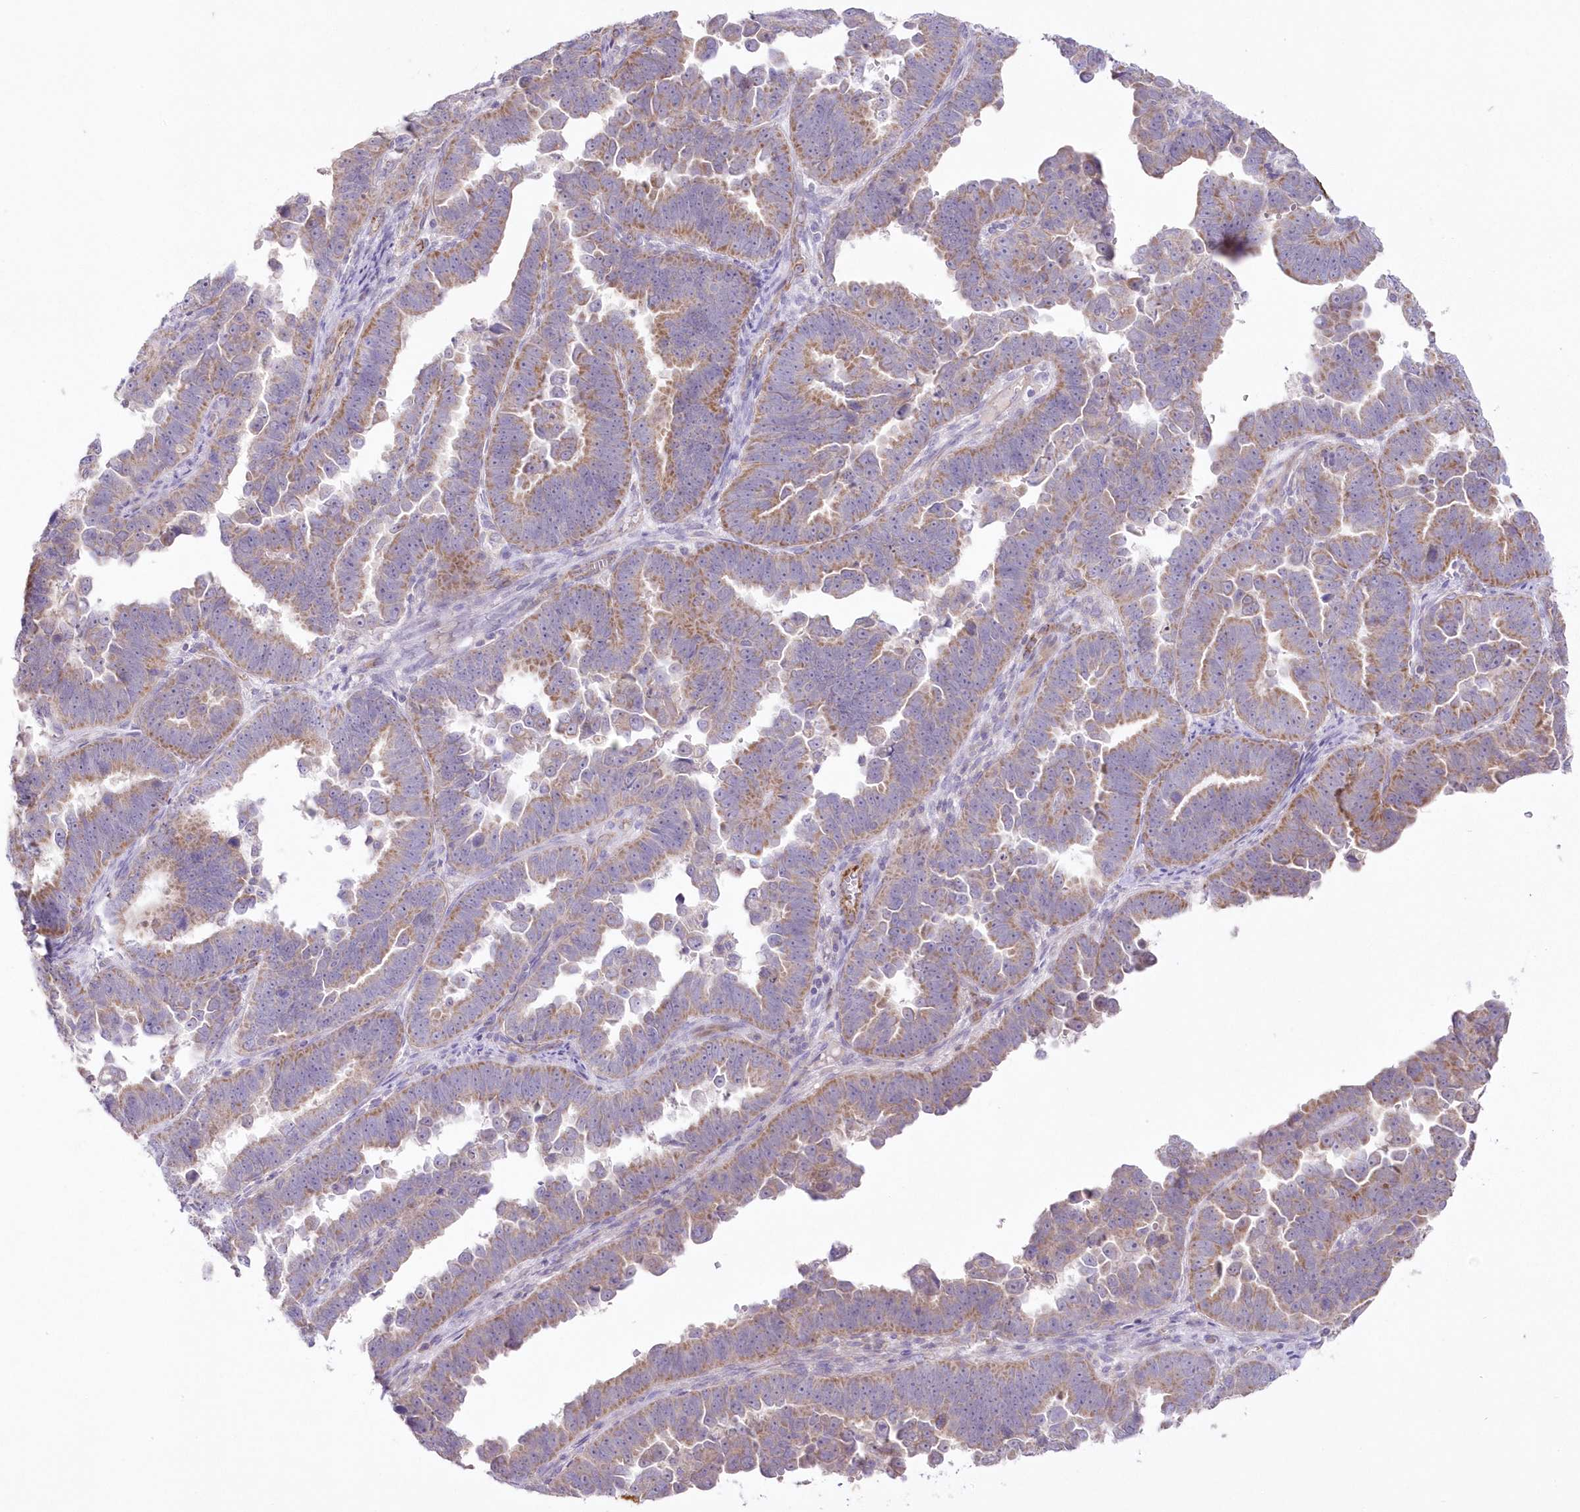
{"staining": {"intensity": "moderate", "quantity": "25%-75%", "location": "cytoplasmic/membranous"}, "tissue": "endometrial cancer", "cell_type": "Tumor cells", "image_type": "cancer", "snomed": [{"axis": "morphology", "description": "Adenocarcinoma, NOS"}, {"axis": "topography", "description": "Endometrium"}], "caption": "Protein staining of adenocarcinoma (endometrial) tissue demonstrates moderate cytoplasmic/membranous positivity in about 25%-75% of tumor cells.", "gene": "ITSN2", "patient": {"sex": "female", "age": 75}}